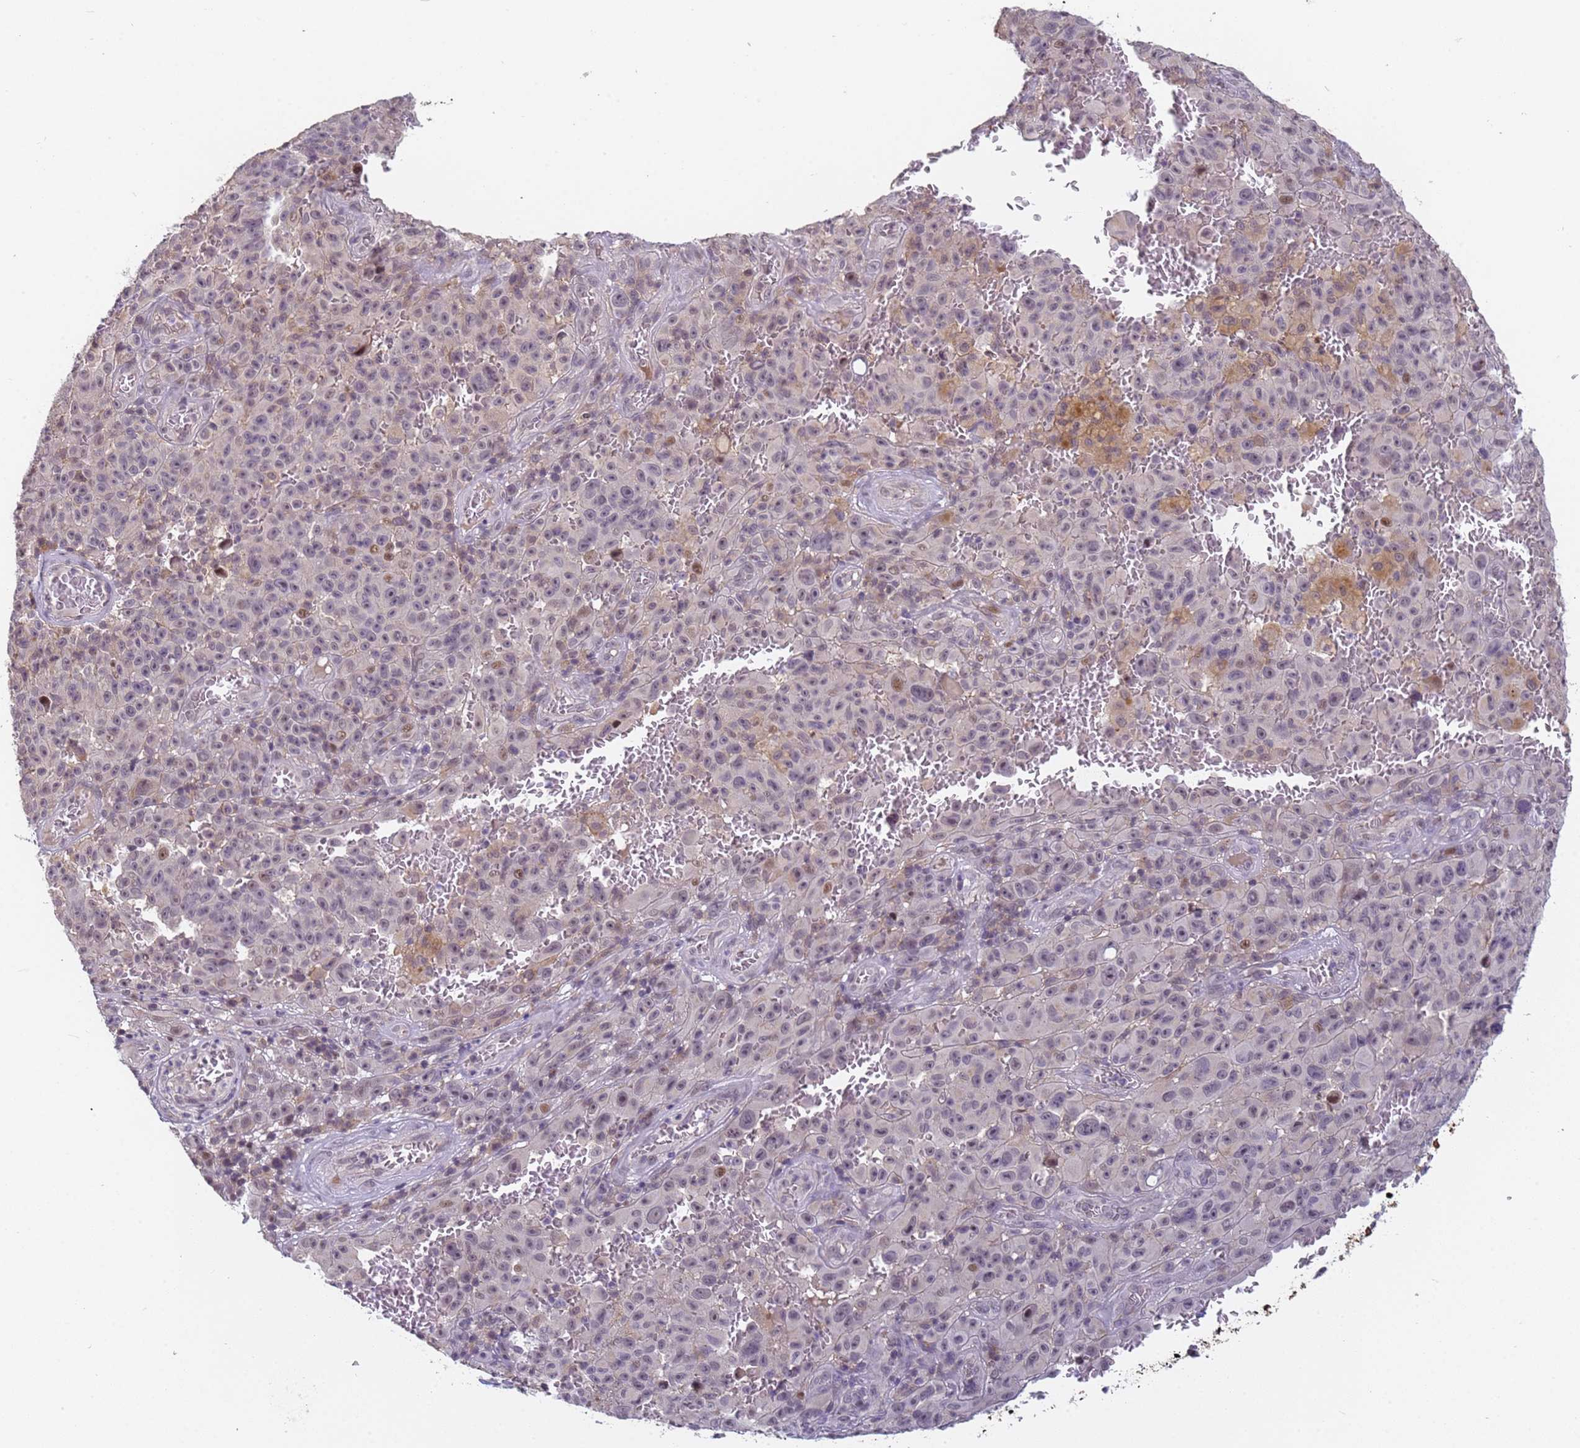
{"staining": {"intensity": "weak", "quantity": "25%-75%", "location": "nuclear"}, "tissue": "melanoma", "cell_type": "Tumor cells", "image_type": "cancer", "snomed": [{"axis": "morphology", "description": "Malignant melanoma, NOS"}, {"axis": "topography", "description": "Skin"}], "caption": "Protein staining by immunohistochemistry (IHC) shows weak nuclear staining in about 25%-75% of tumor cells in malignant melanoma. The protein of interest is stained brown, and the nuclei are stained in blue (DAB IHC with brightfield microscopy, high magnification).", "gene": "VWA3A", "patient": {"sex": "female", "age": 82}}